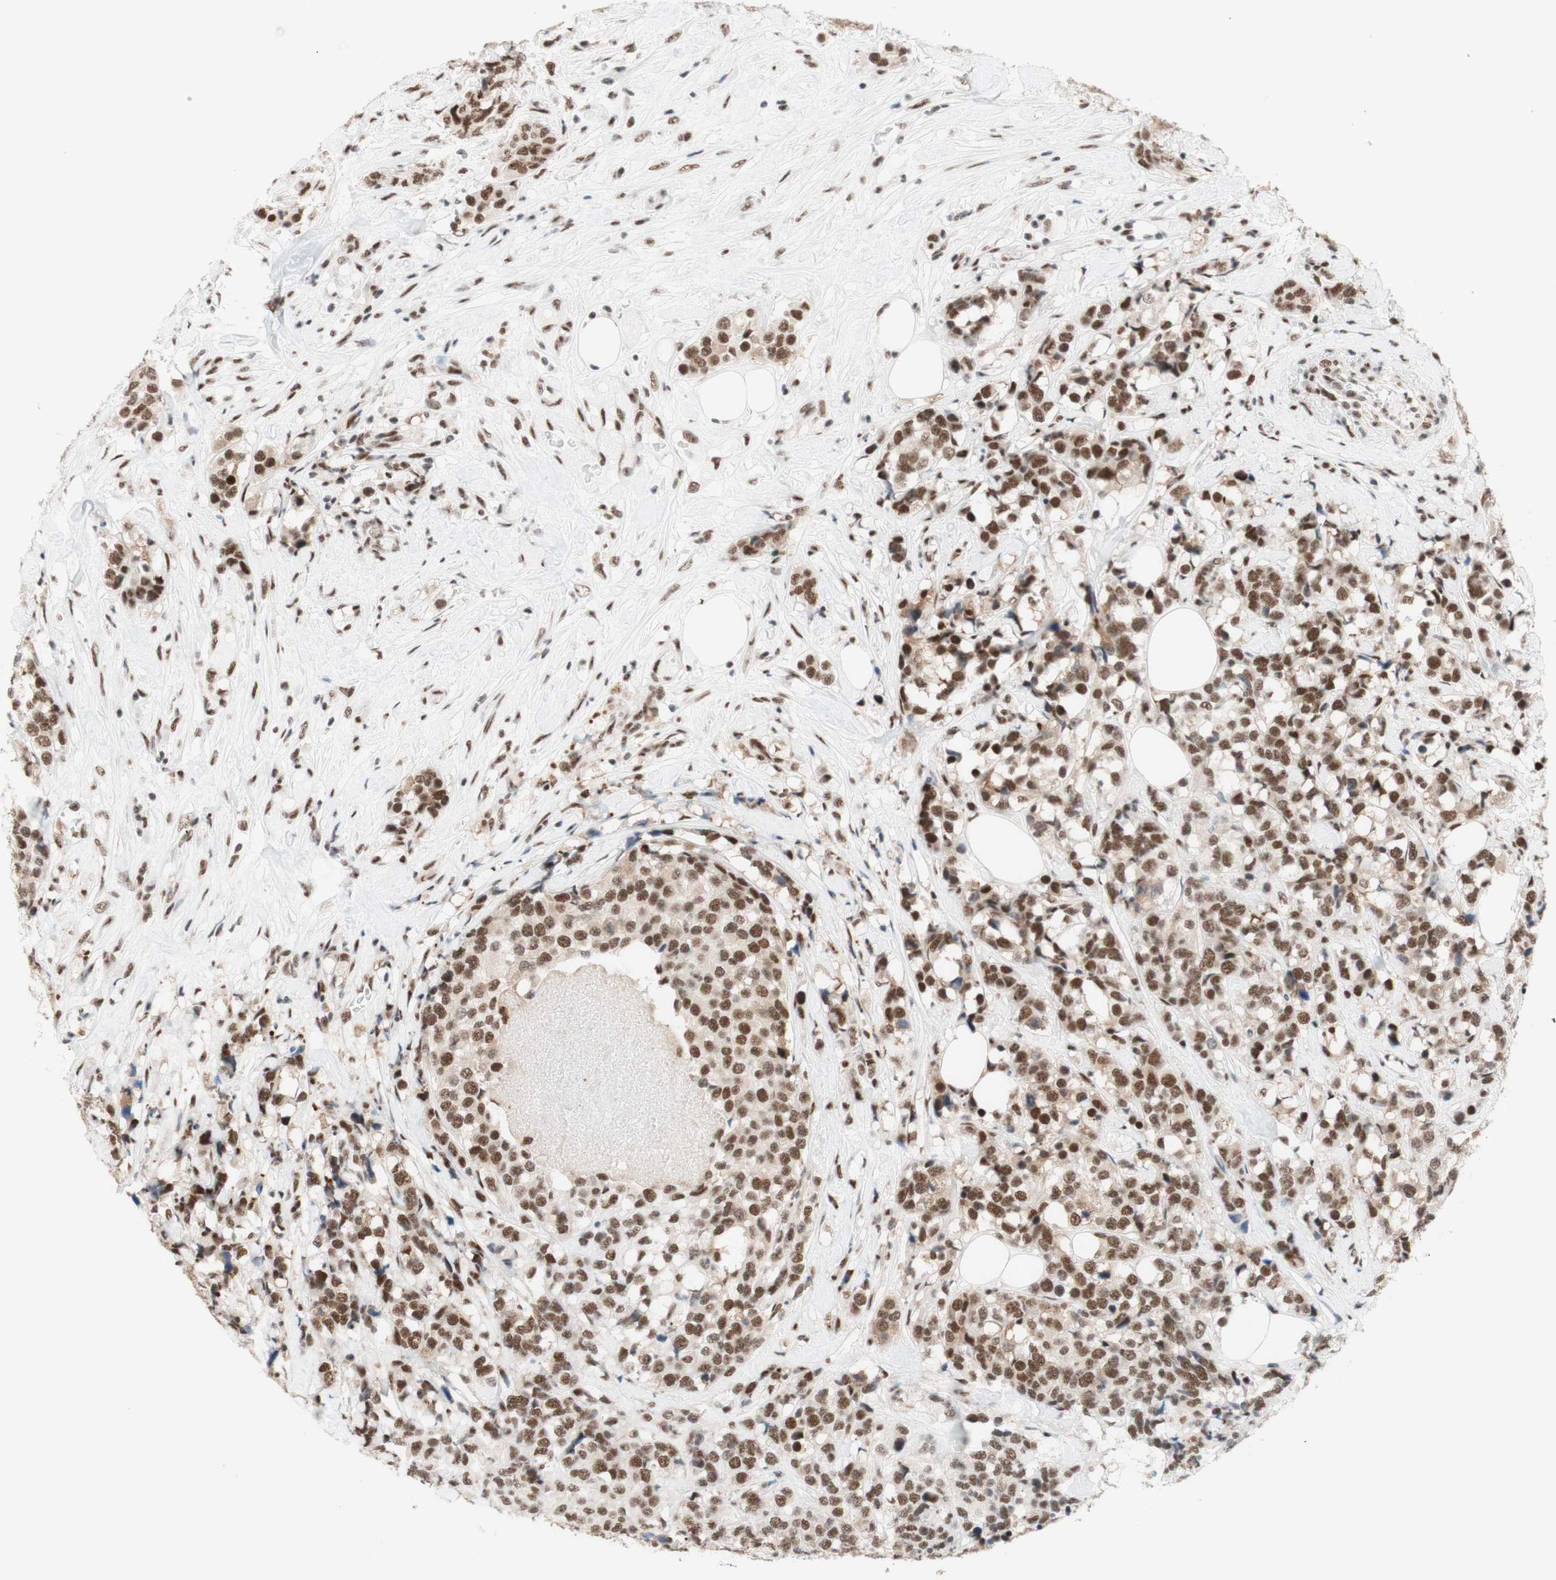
{"staining": {"intensity": "strong", "quantity": ">75%", "location": "nuclear"}, "tissue": "breast cancer", "cell_type": "Tumor cells", "image_type": "cancer", "snomed": [{"axis": "morphology", "description": "Lobular carcinoma"}, {"axis": "topography", "description": "Breast"}], "caption": "A high amount of strong nuclear expression is appreciated in about >75% of tumor cells in breast cancer tissue. (DAB IHC with brightfield microscopy, high magnification).", "gene": "PRPF19", "patient": {"sex": "female", "age": 59}}